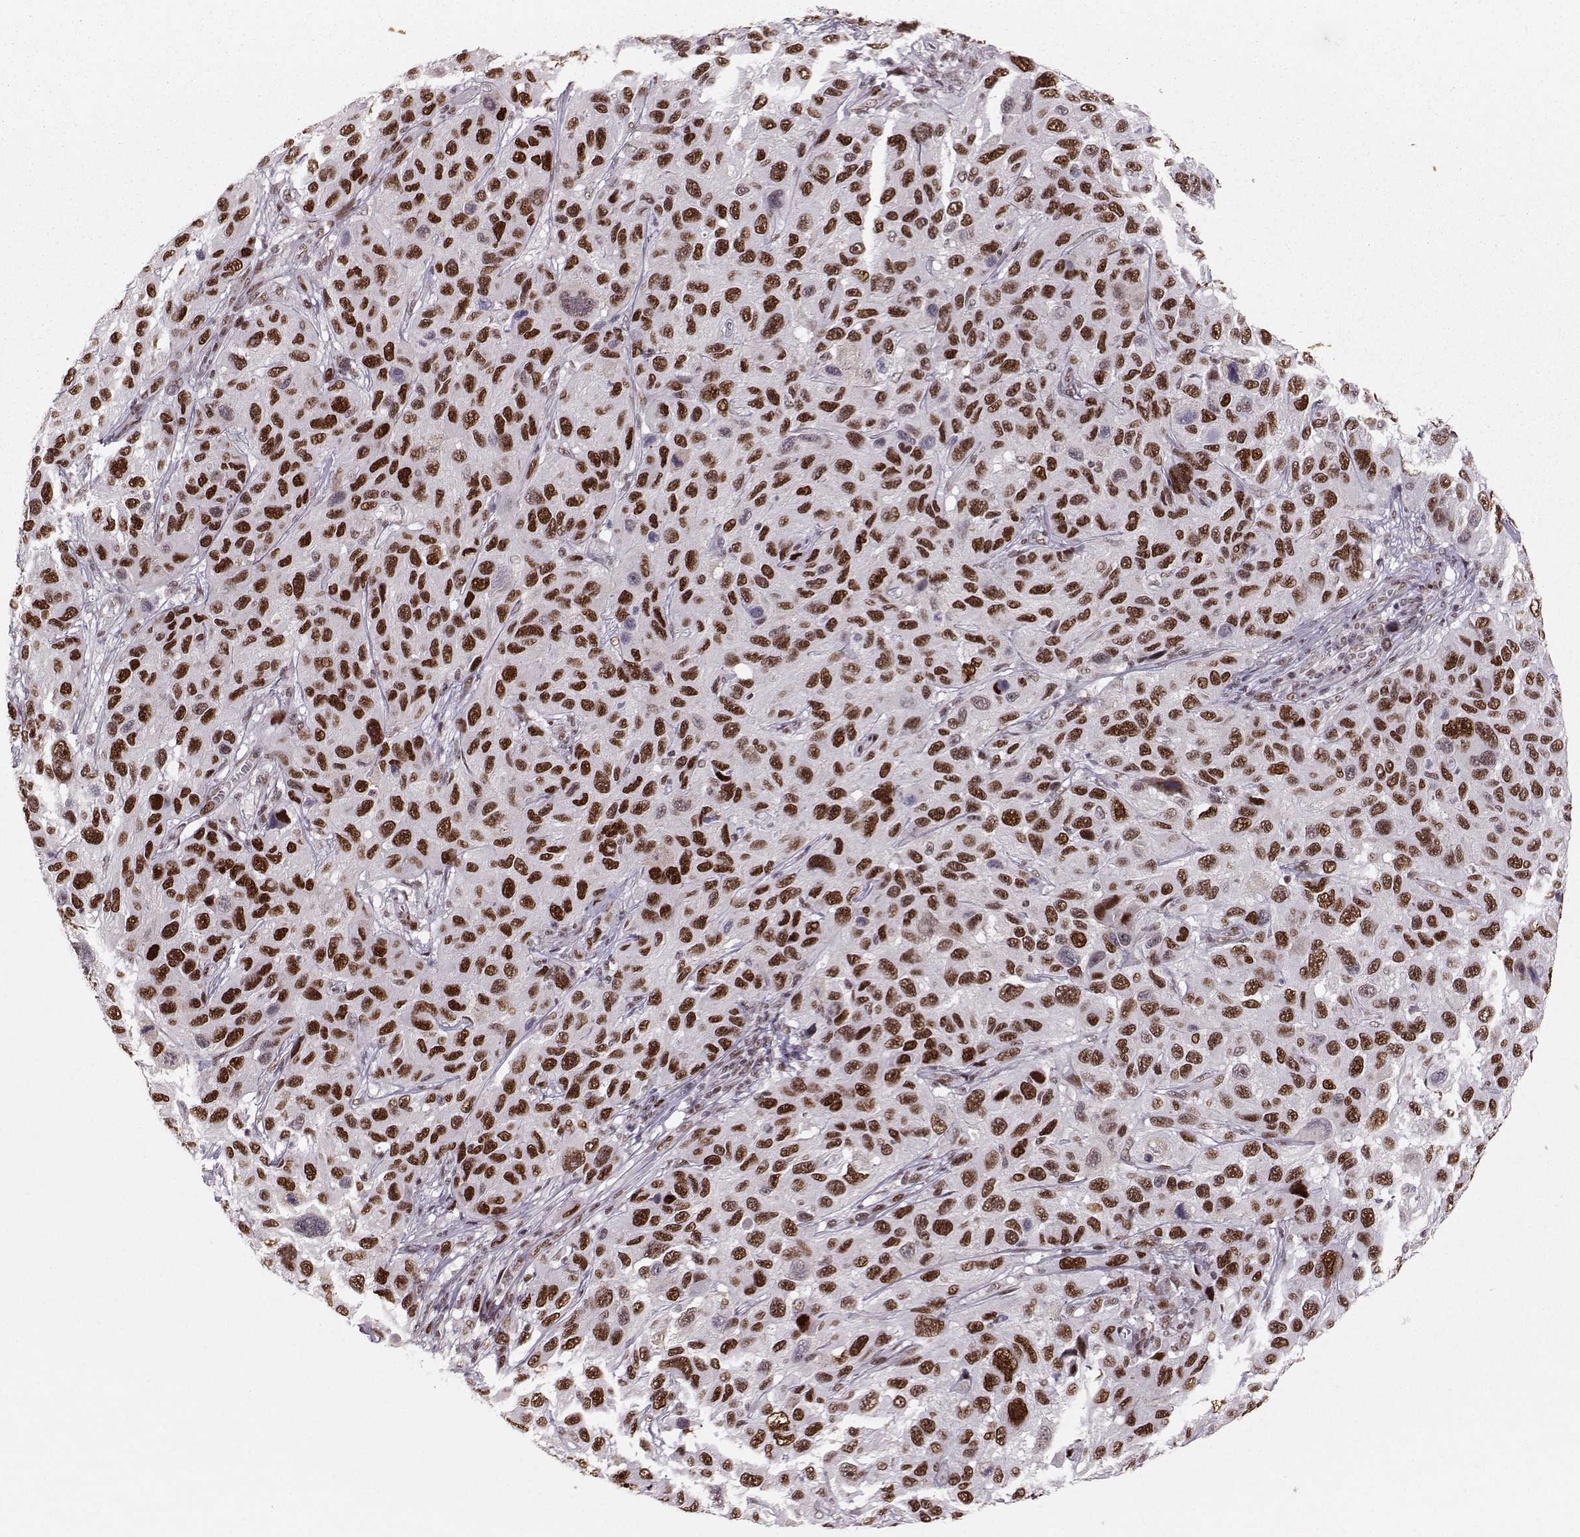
{"staining": {"intensity": "strong", "quantity": ">75%", "location": "nuclear"}, "tissue": "melanoma", "cell_type": "Tumor cells", "image_type": "cancer", "snomed": [{"axis": "morphology", "description": "Malignant melanoma, NOS"}, {"axis": "topography", "description": "Skin"}], "caption": "An immunohistochemistry (IHC) micrograph of neoplastic tissue is shown. Protein staining in brown shows strong nuclear positivity in malignant melanoma within tumor cells. Using DAB (3,3'-diaminobenzidine) (brown) and hematoxylin (blue) stains, captured at high magnification using brightfield microscopy.", "gene": "SNAPC2", "patient": {"sex": "male", "age": 53}}